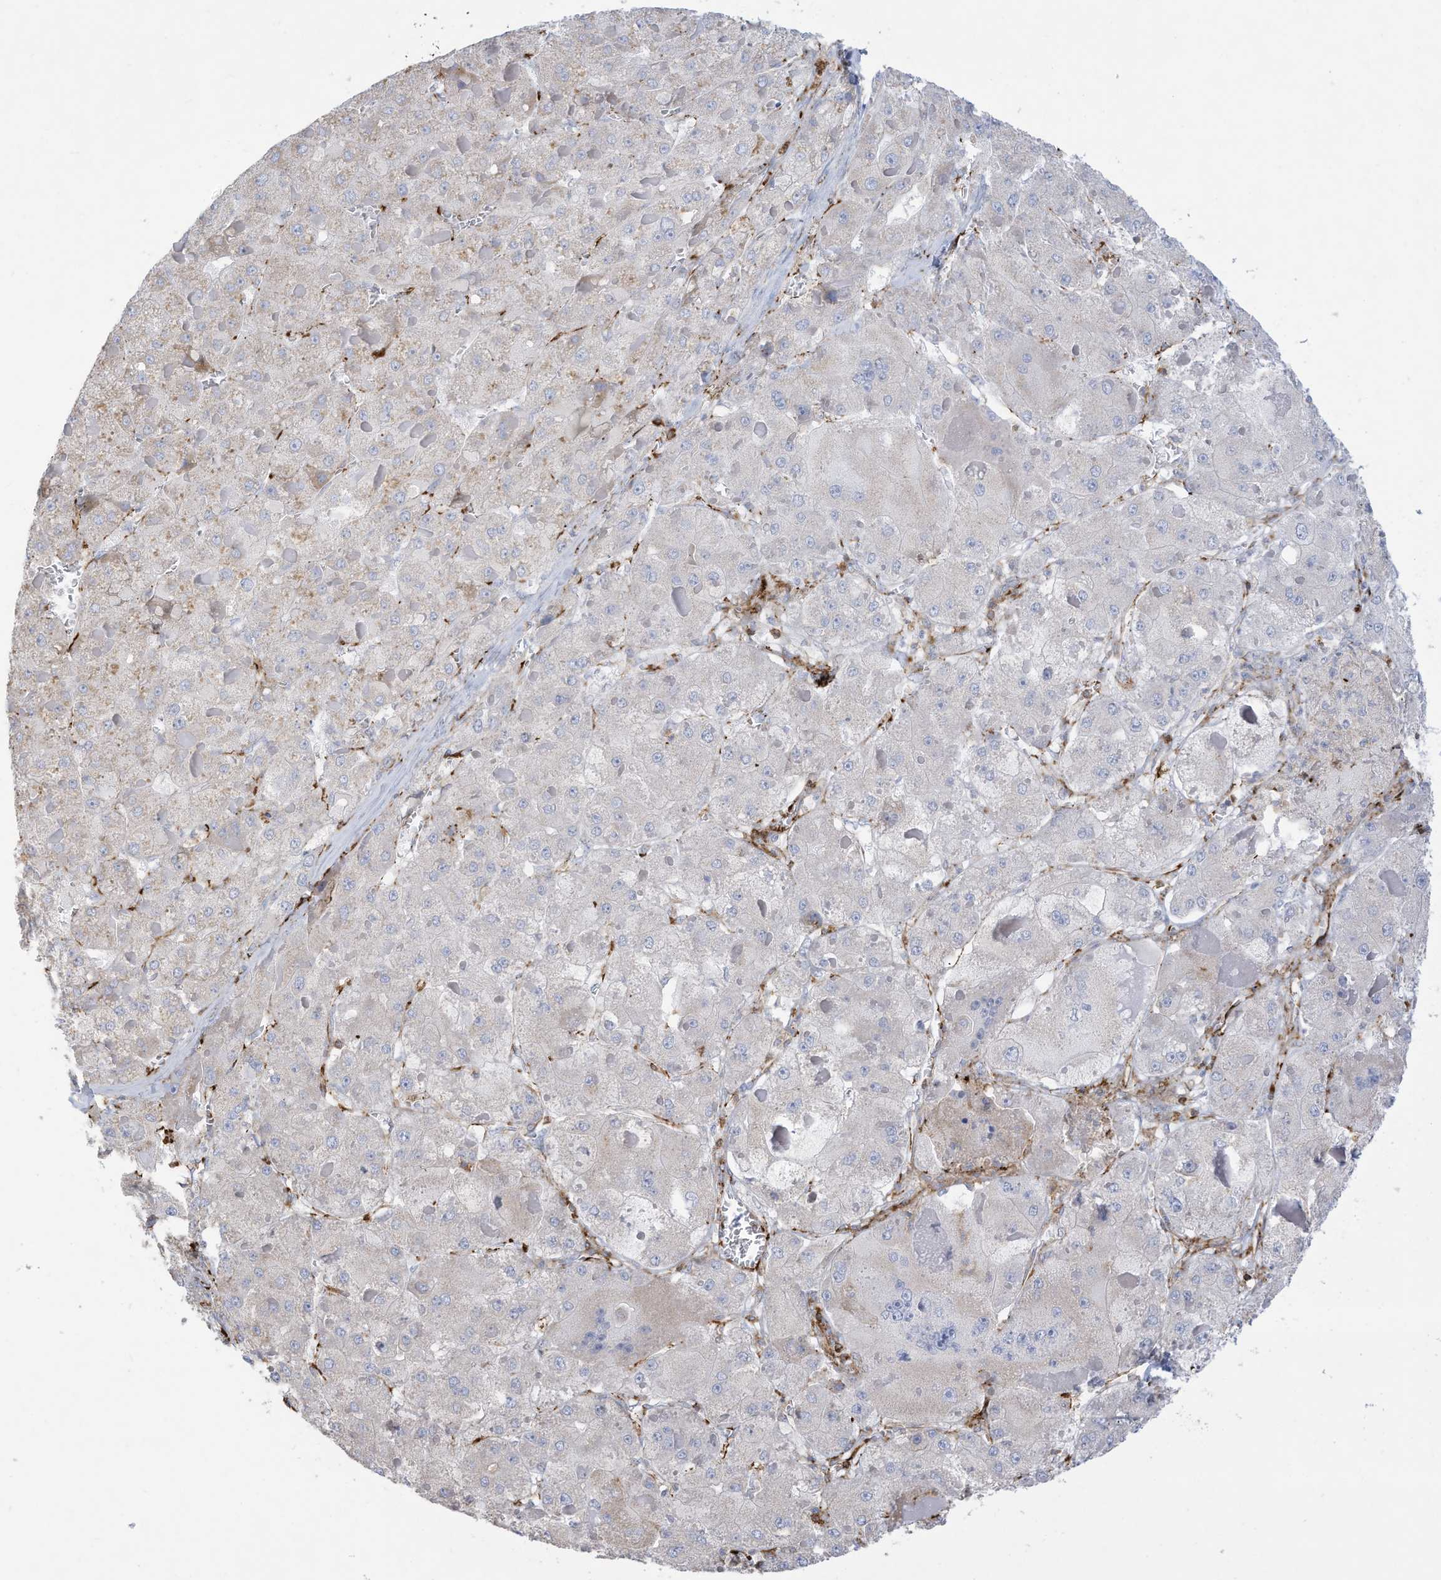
{"staining": {"intensity": "negative", "quantity": "none", "location": "none"}, "tissue": "liver cancer", "cell_type": "Tumor cells", "image_type": "cancer", "snomed": [{"axis": "morphology", "description": "Carcinoma, Hepatocellular, NOS"}, {"axis": "topography", "description": "Liver"}], "caption": "Immunohistochemistry (IHC) histopathology image of human liver cancer (hepatocellular carcinoma) stained for a protein (brown), which demonstrates no staining in tumor cells.", "gene": "THNSL2", "patient": {"sex": "female", "age": 73}}